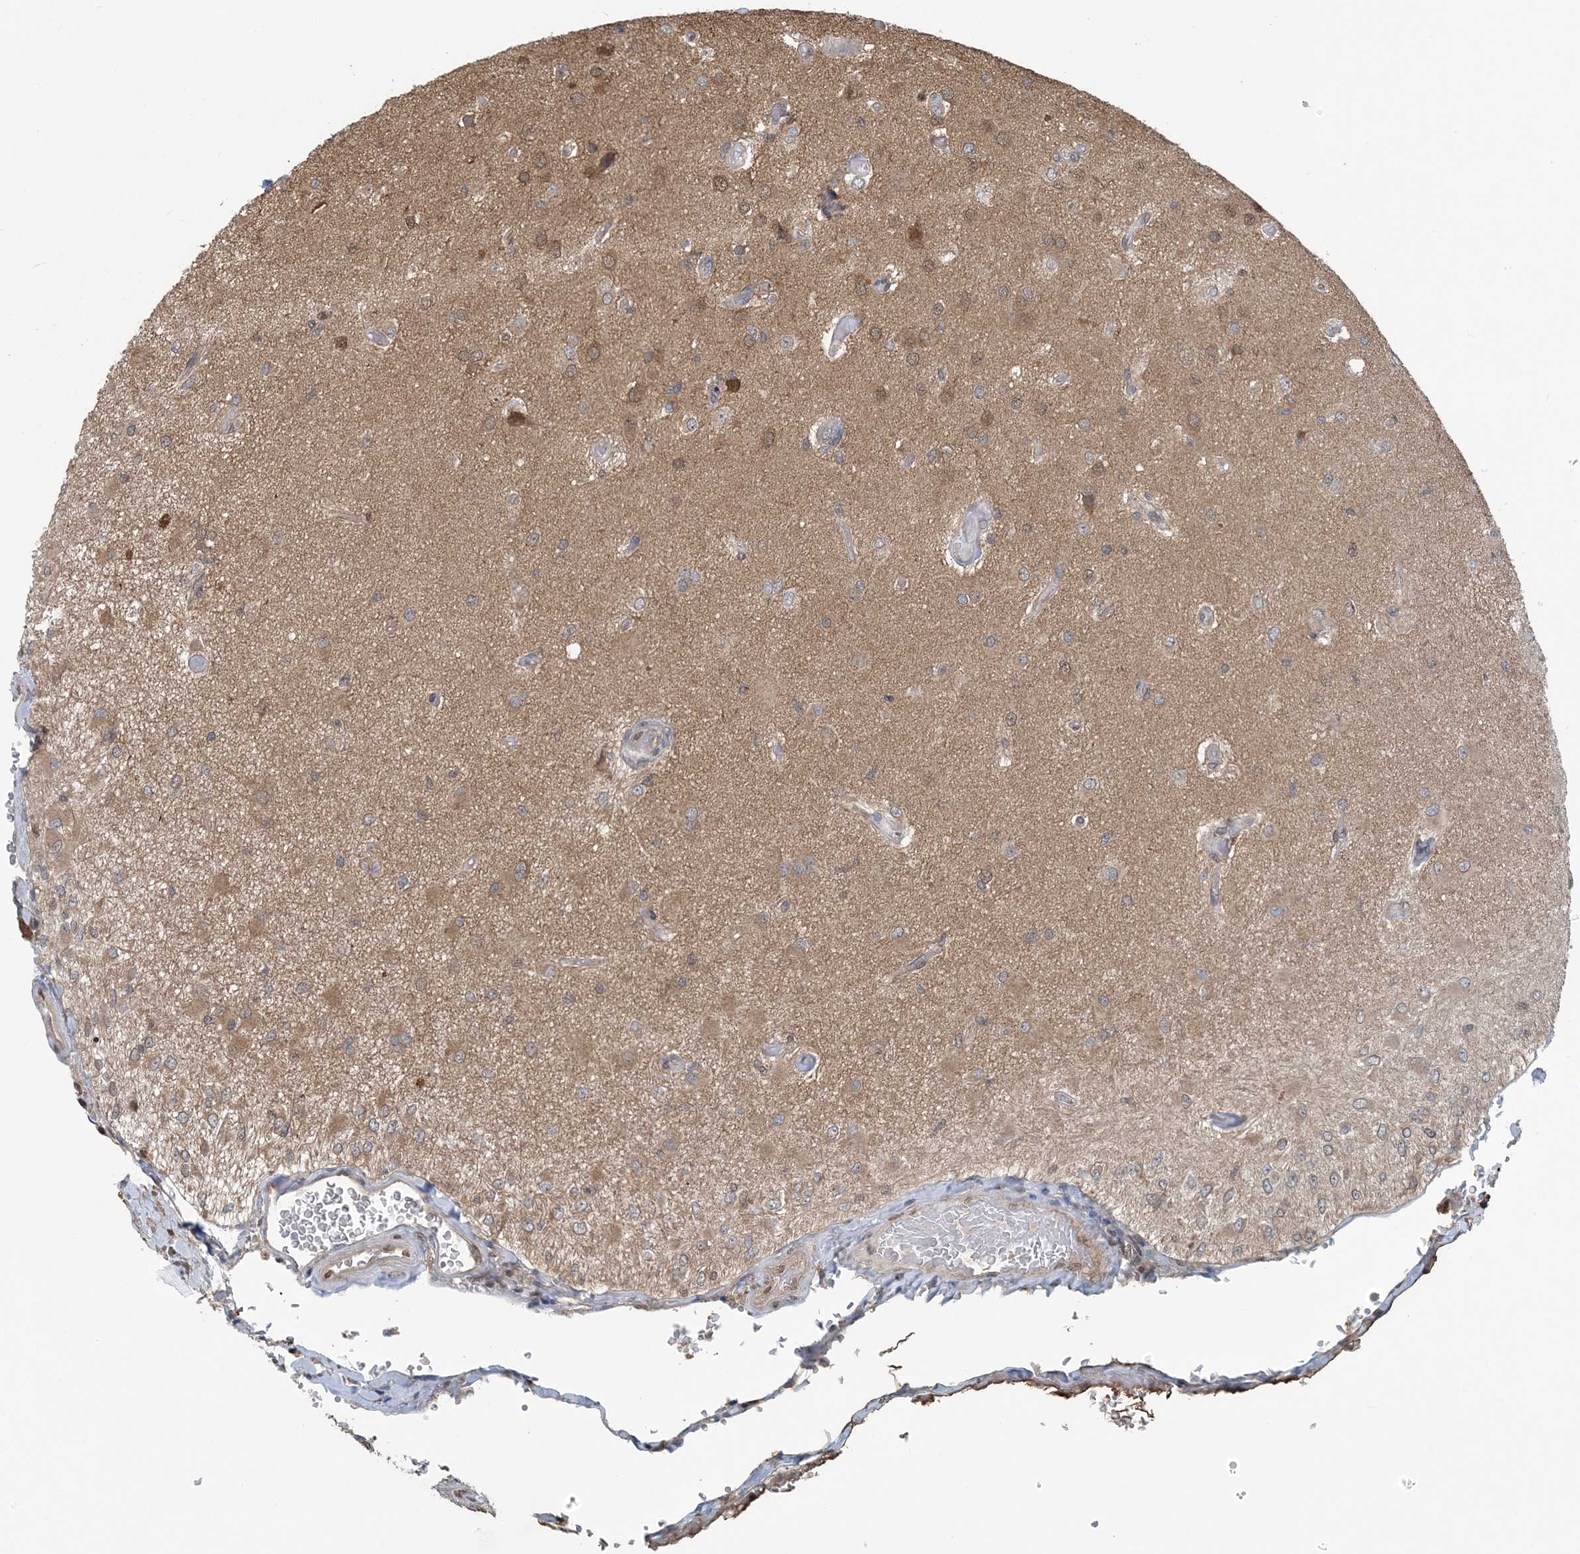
{"staining": {"intensity": "moderate", "quantity": "<25%", "location": "cytoplasmic/membranous,nuclear"}, "tissue": "glioma", "cell_type": "Tumor cells", "image_type": "cancer", "snomed": [{"axis": "morphology", "description": "Normal tissue, NOS"}, {"axis": "morphology", "description": "Glioma, malignant, High grade"}, {"axis": "topography", "description": "Cerebral cortex"}], "caption": "Moderate cytoplasmic/membranous and nuclear protein staining is identified in approximately <25% of tumor cells in malignant glioma (high-grade).", "gene": "HIKESHI", "patient": {"sex": "male", "age": 77}}